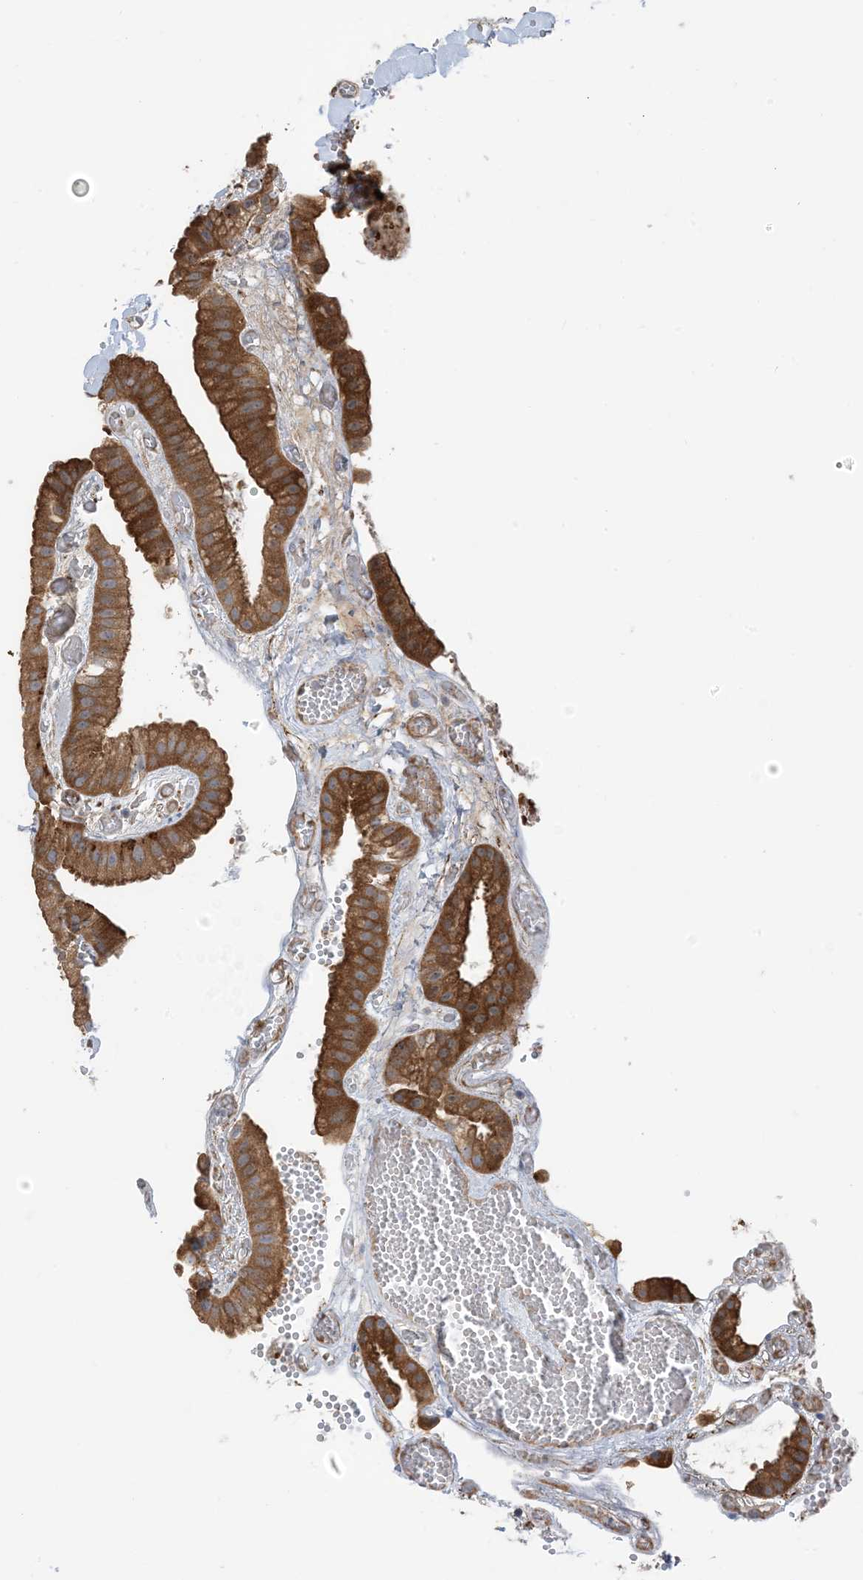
{"staining": {"intensity": "moderate", "quantity": ">75%", "location": "cytoplasmic/membranous"}, "tissue": "gallbladder", "cell_type": "Glandular cells", "image_type": "normal", "snomed": [{"axis": "morphology", "description": "Normal tissue, NOS"}, {"axis": "topography", "description": "Gallbladder"}], "caption": "Moderate cytoplasmic/membranous expression for a protein is seen in about >75% of glandular cells of unremarkable gallbladder using immunohistochemistry (IHC).", "gene": "HS1BP3", "patient": {"sex": "female", "age": 64}}